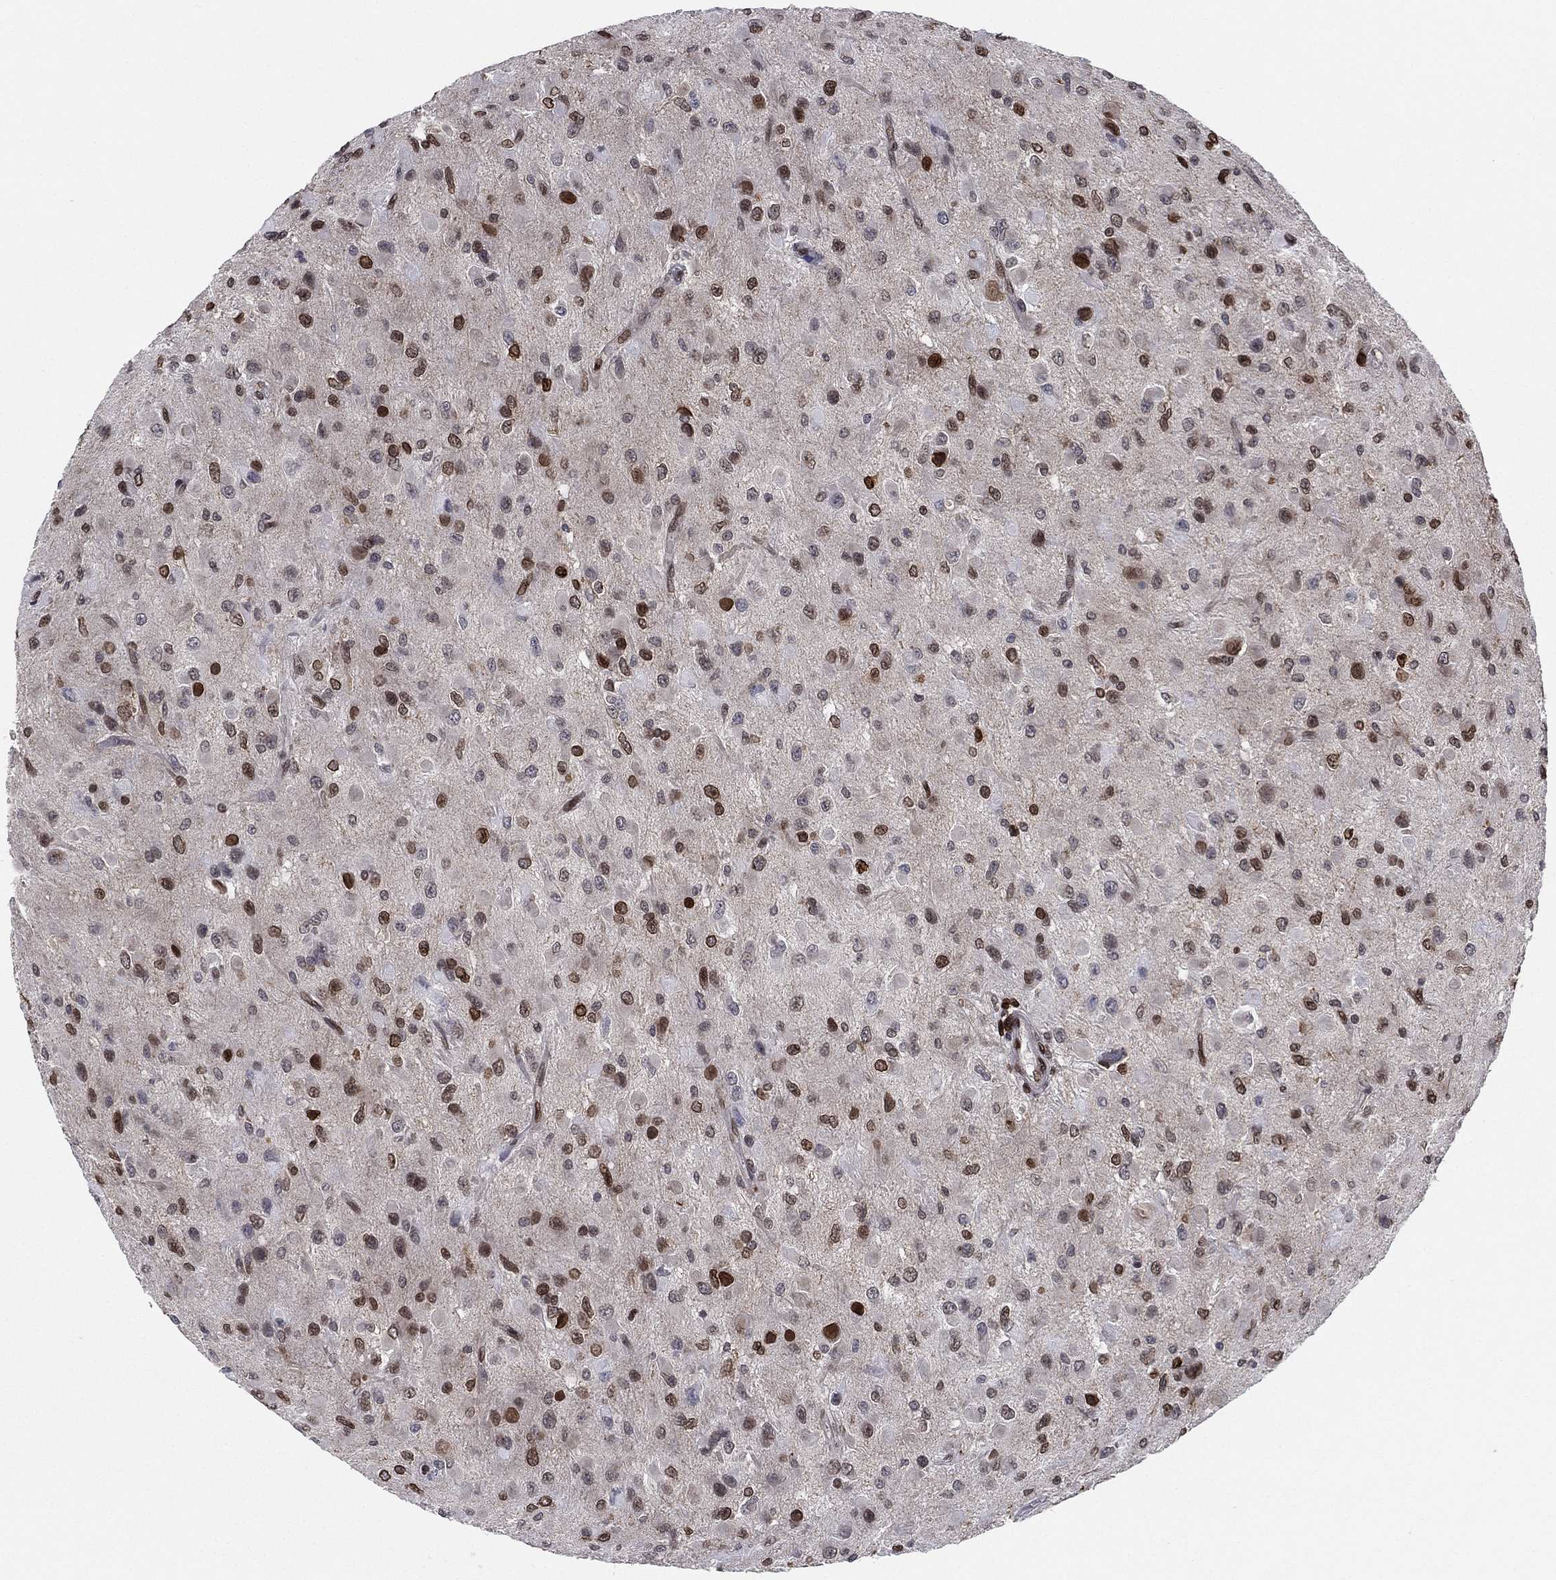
{"staining": {"intensity": "strong", "quantity": "25%-75%", "location": "cytoplasmic/membranous,nuclear"}, "tissue": "glioma", "cell_type": "Tumor cells", "image_type": "cancer", "snomed": [{"axis": "morphology", "description": "Glioma, malignant, High grade"}, {"axis": "topography", "description": "Cerebral cortex"}], "caption": "Immunohistochemistry micrograph of neoplastic tissue: malignant glioma (high-grade) stained using IHC displays high levels of strong protein expression localized specifically in the cytoplasmic/membranous and nuclear of tumor cells, appearing as a cytoplasmic/membranous and nuclear brown color.", "gene": "LMNB1", "patient": {"sex": "male", "age": 35}}